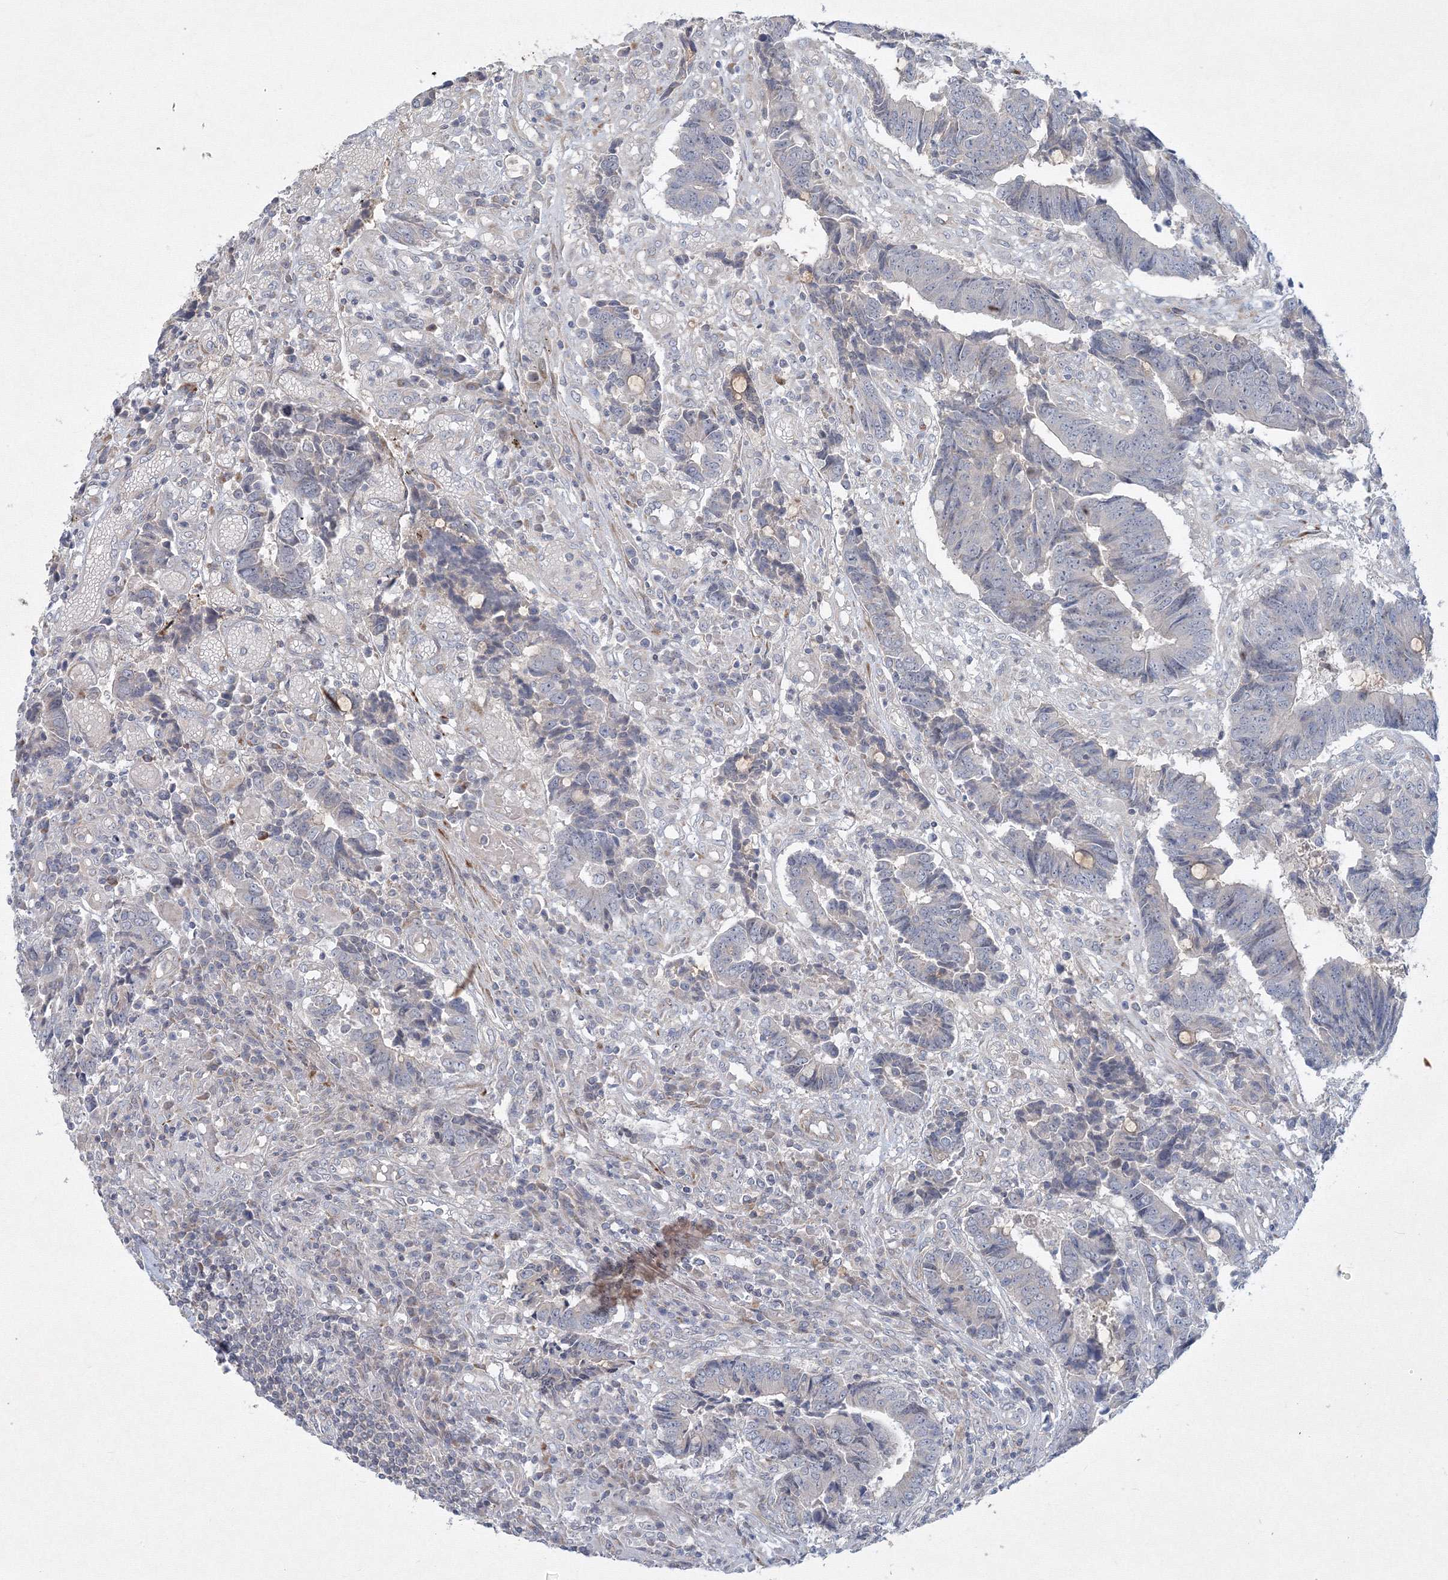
{"staining": {"intensity": "negative", "quantity": "none", "location": "none"}, "tissue": "colorectal cancer", "cell_type": "Tumor cells", "image_type": "cancer", "snomed": [{"axis": "morphology", "description": "Adenocarcinoma, NOS"}, {"axis": "topography", "description": "Rectum"}], "caption": "Immunohistochemistry (IHC) photomicrograph of human colorectal cancer (adenocarcinoma) stained for a protein (brown), which reveals no staining in tumor cells. (DAB (3,3'-diaminobenzidine) immunohistochemistry (IHC) visualized using brightfield microscopy, high magnification).", "gene": "WDR49", "patient": {"sex": "male", "age": 84}}